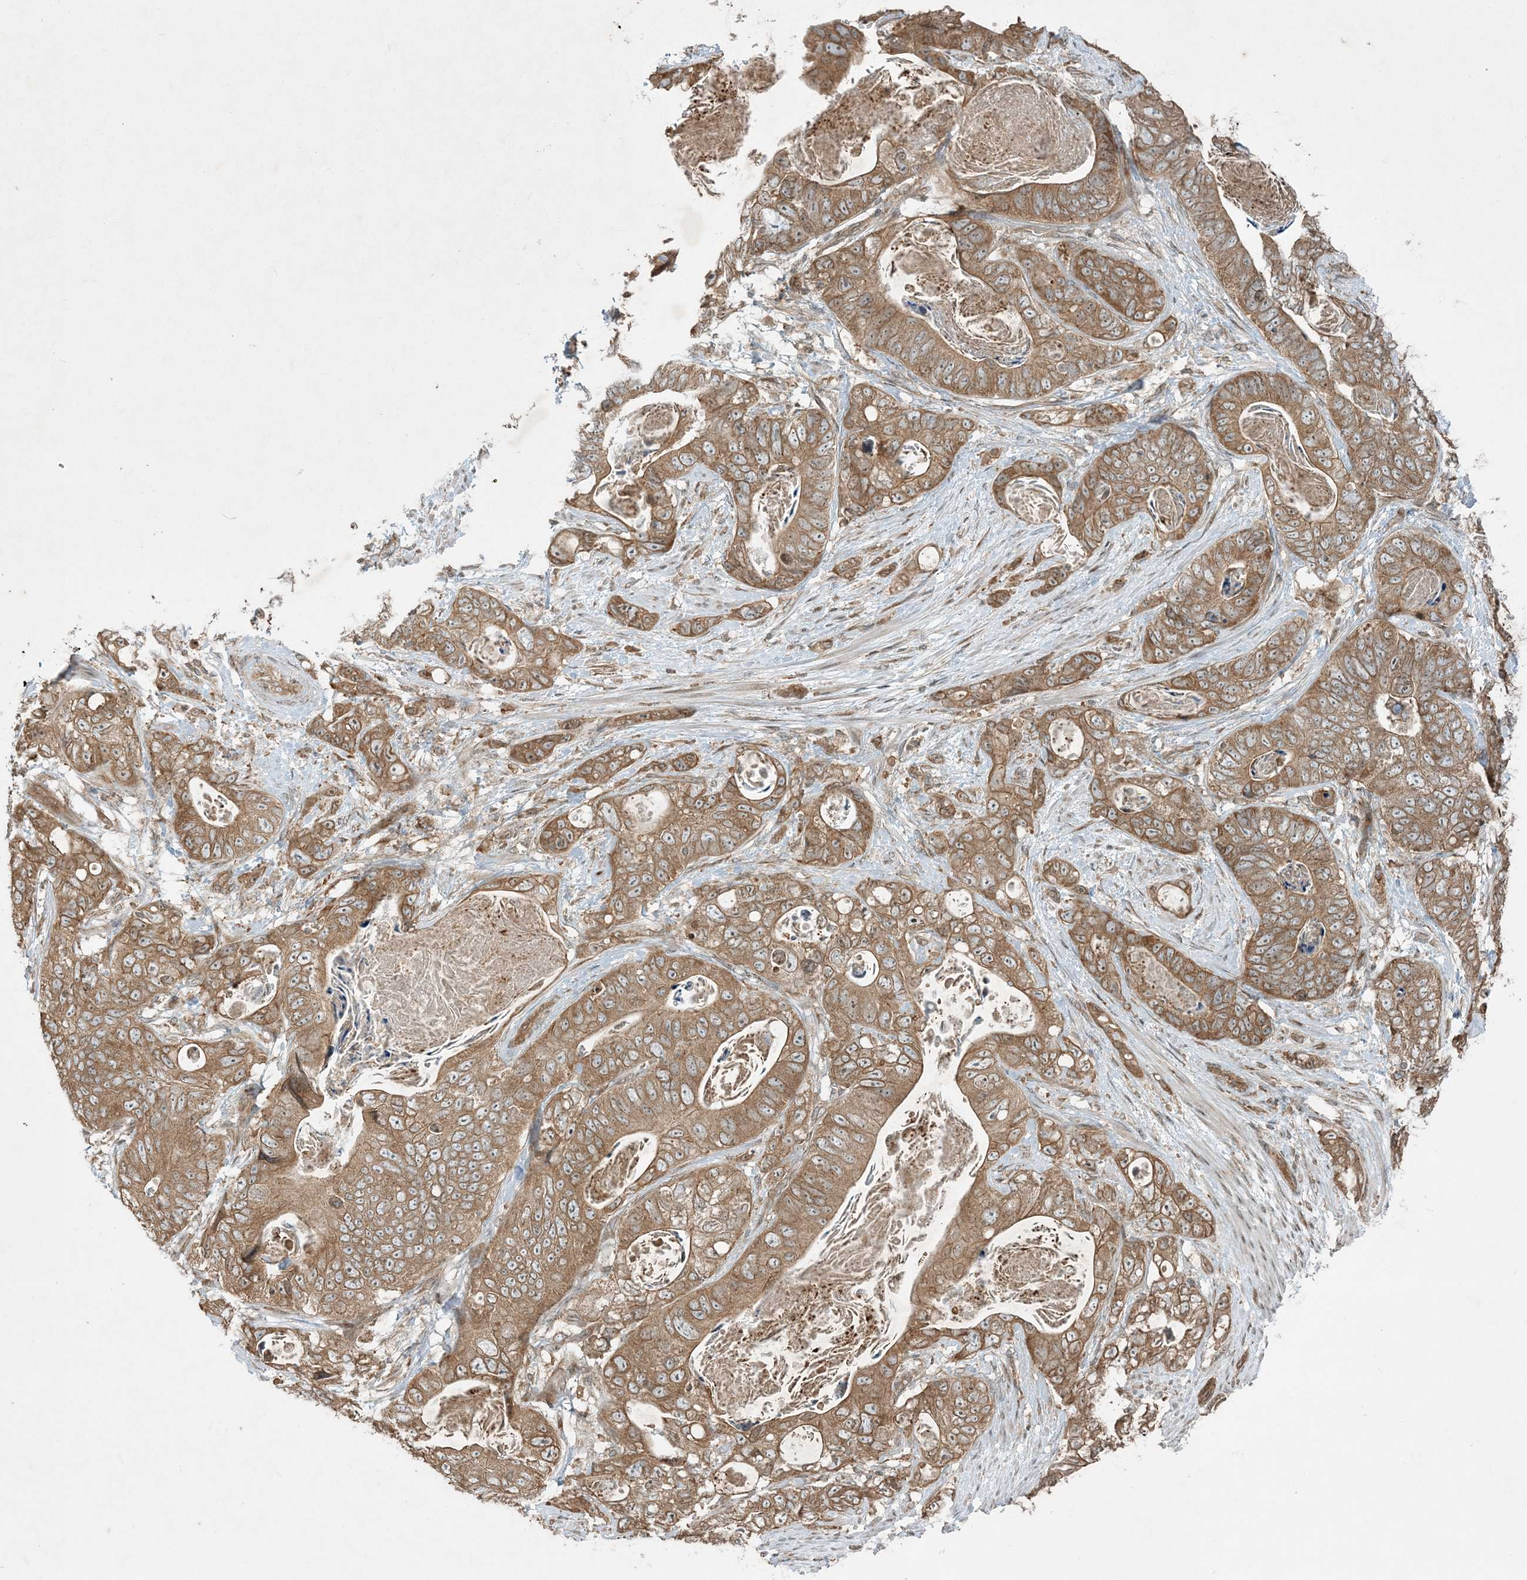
{"staining": {"intensity": "moderate", "quantity": ">75%", "location": "cytoplasmic/membranous"}, "tissue": "stomach cancer", "cell_type": "Tumor cells", "image_type": "cancer", "snomed": [{"axis": "morphology", "description": "Normal tissue, NOS"}, {"axis": "morphology", "description": "Adenocarcinoma, NOS"}, {"axis": "topography", "description": "Stomach"}], "caption": "An immunohistochemistry (IHC) image of tumor tissue is shown. Protein staining in brown highlights moderate cytoplasmic/membranous positivity in stomach cancer (adenocarcinoma) within tumor cells.", "gene": "COMMD8", "patient": {"sex": "female", "age": 89}}